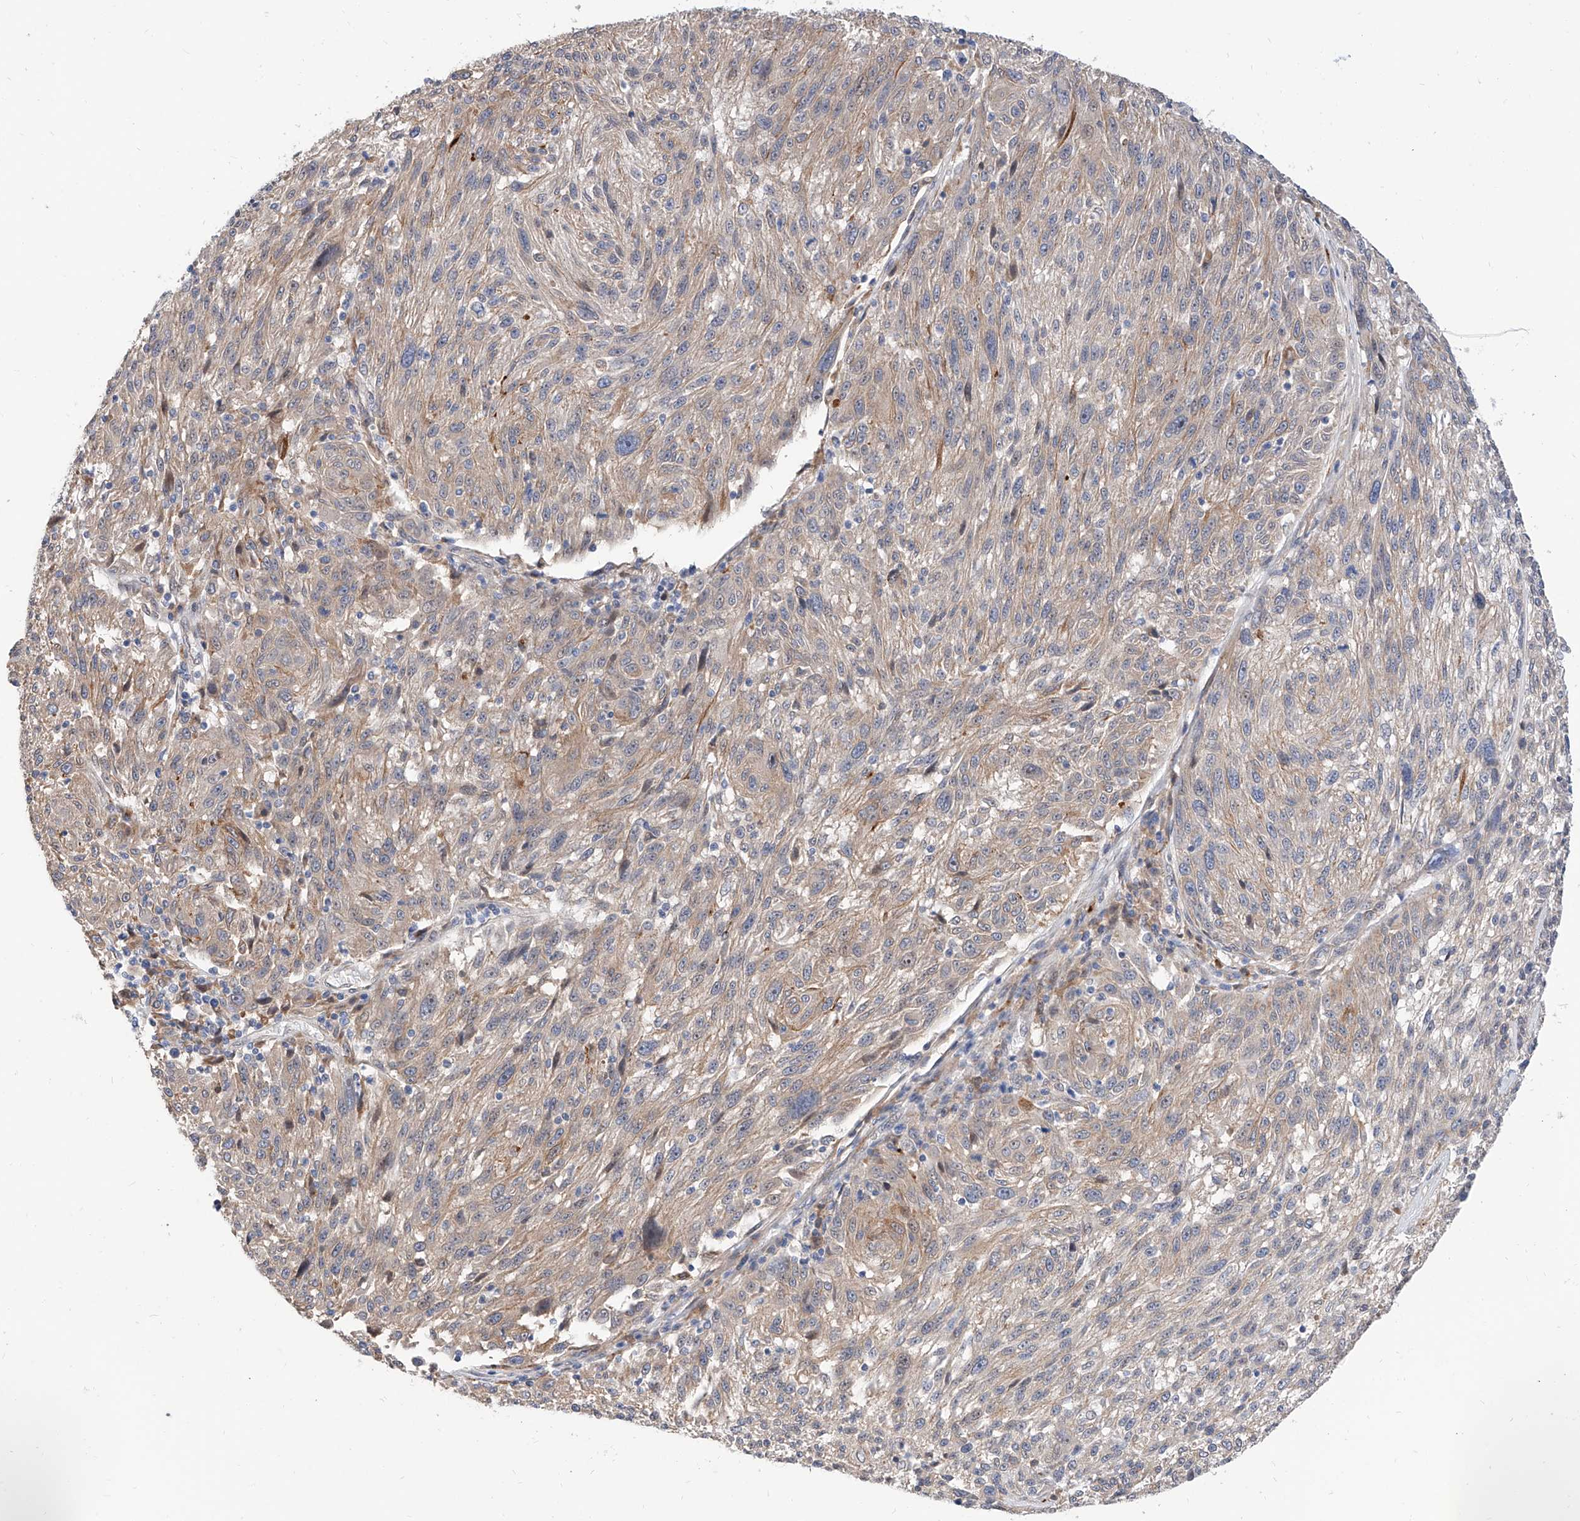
{"staining": {"intensity": "weak", "quantity": "<25%", "location": "cytoplasmic/membranous"}, "tissue": "melanoma", "cell_type": "Tumor cells", "image_type": "cancer", "snomed": [{"axis": "morphology", "description": "Malignant melanoma, NOS"}, {"axis": "topography", "description": "Skin"}], "caption": "Melanoma was stained to show a protein in brown. There is no significant positivity in tumor cells.", "gene": "MAGEE2", "patient": {"sex": "male", "age": 53}}